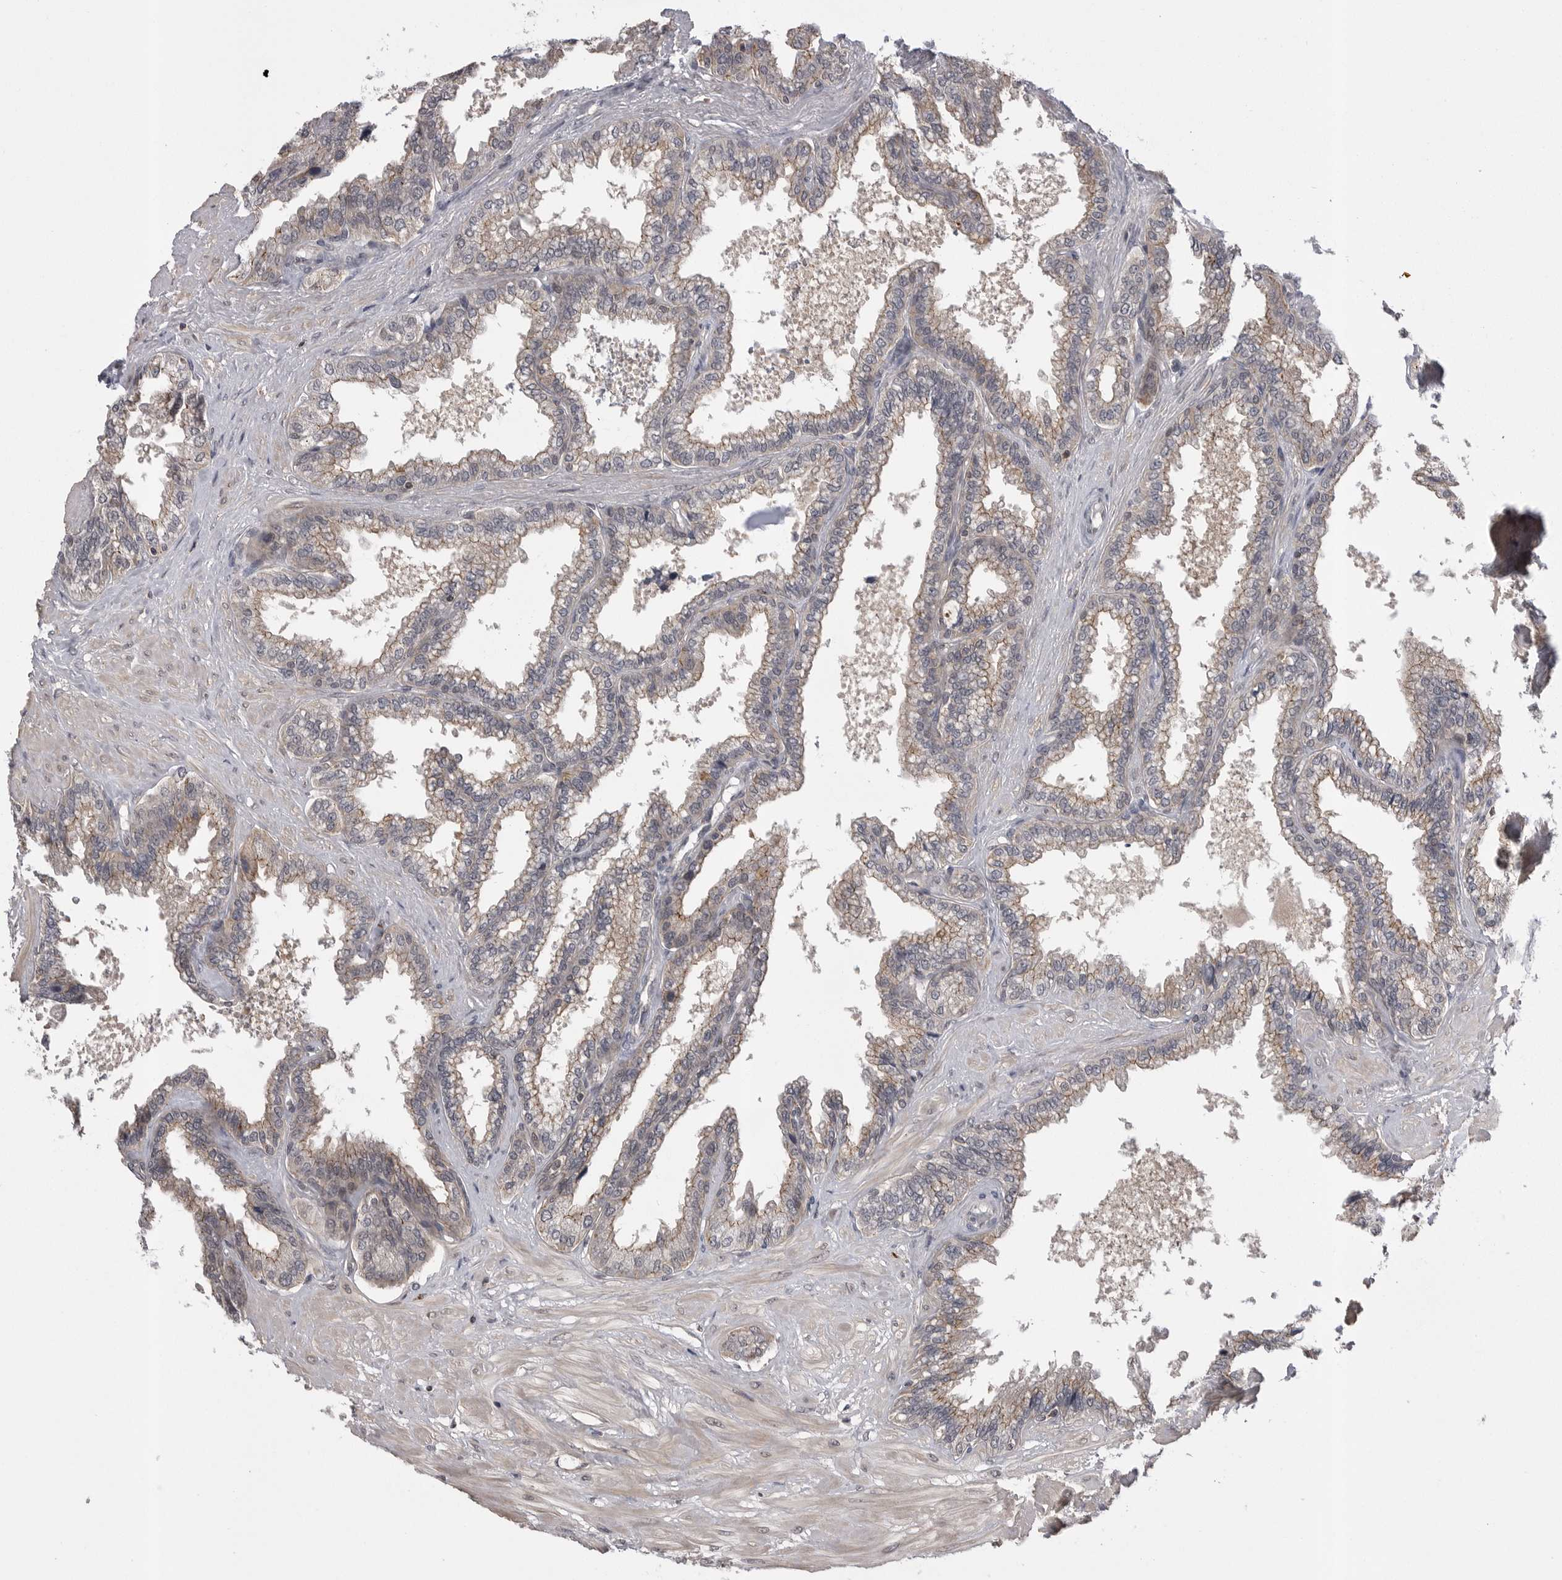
{"staining": {"intensity": "weak", "quantity": "25%-75%", "location": "cytoplasmic/membranous"}, "tissue": "seminal vesicle", "cell_type": "Glandular cells", "image_type": "normal", "snomed": [{"axis": "morphology", "description": "Normal tissue, NOS"}, {"axis": "topography", "description": "Seminal veicle"}], "caption": "Glandular cells display low levels of weak cytoplasmic/membranous expression in about 25%-75% of cells in unremarkable seminal vesicle.", "gene": "AOAH", "patient": {"sex": "male", "age": 46}}